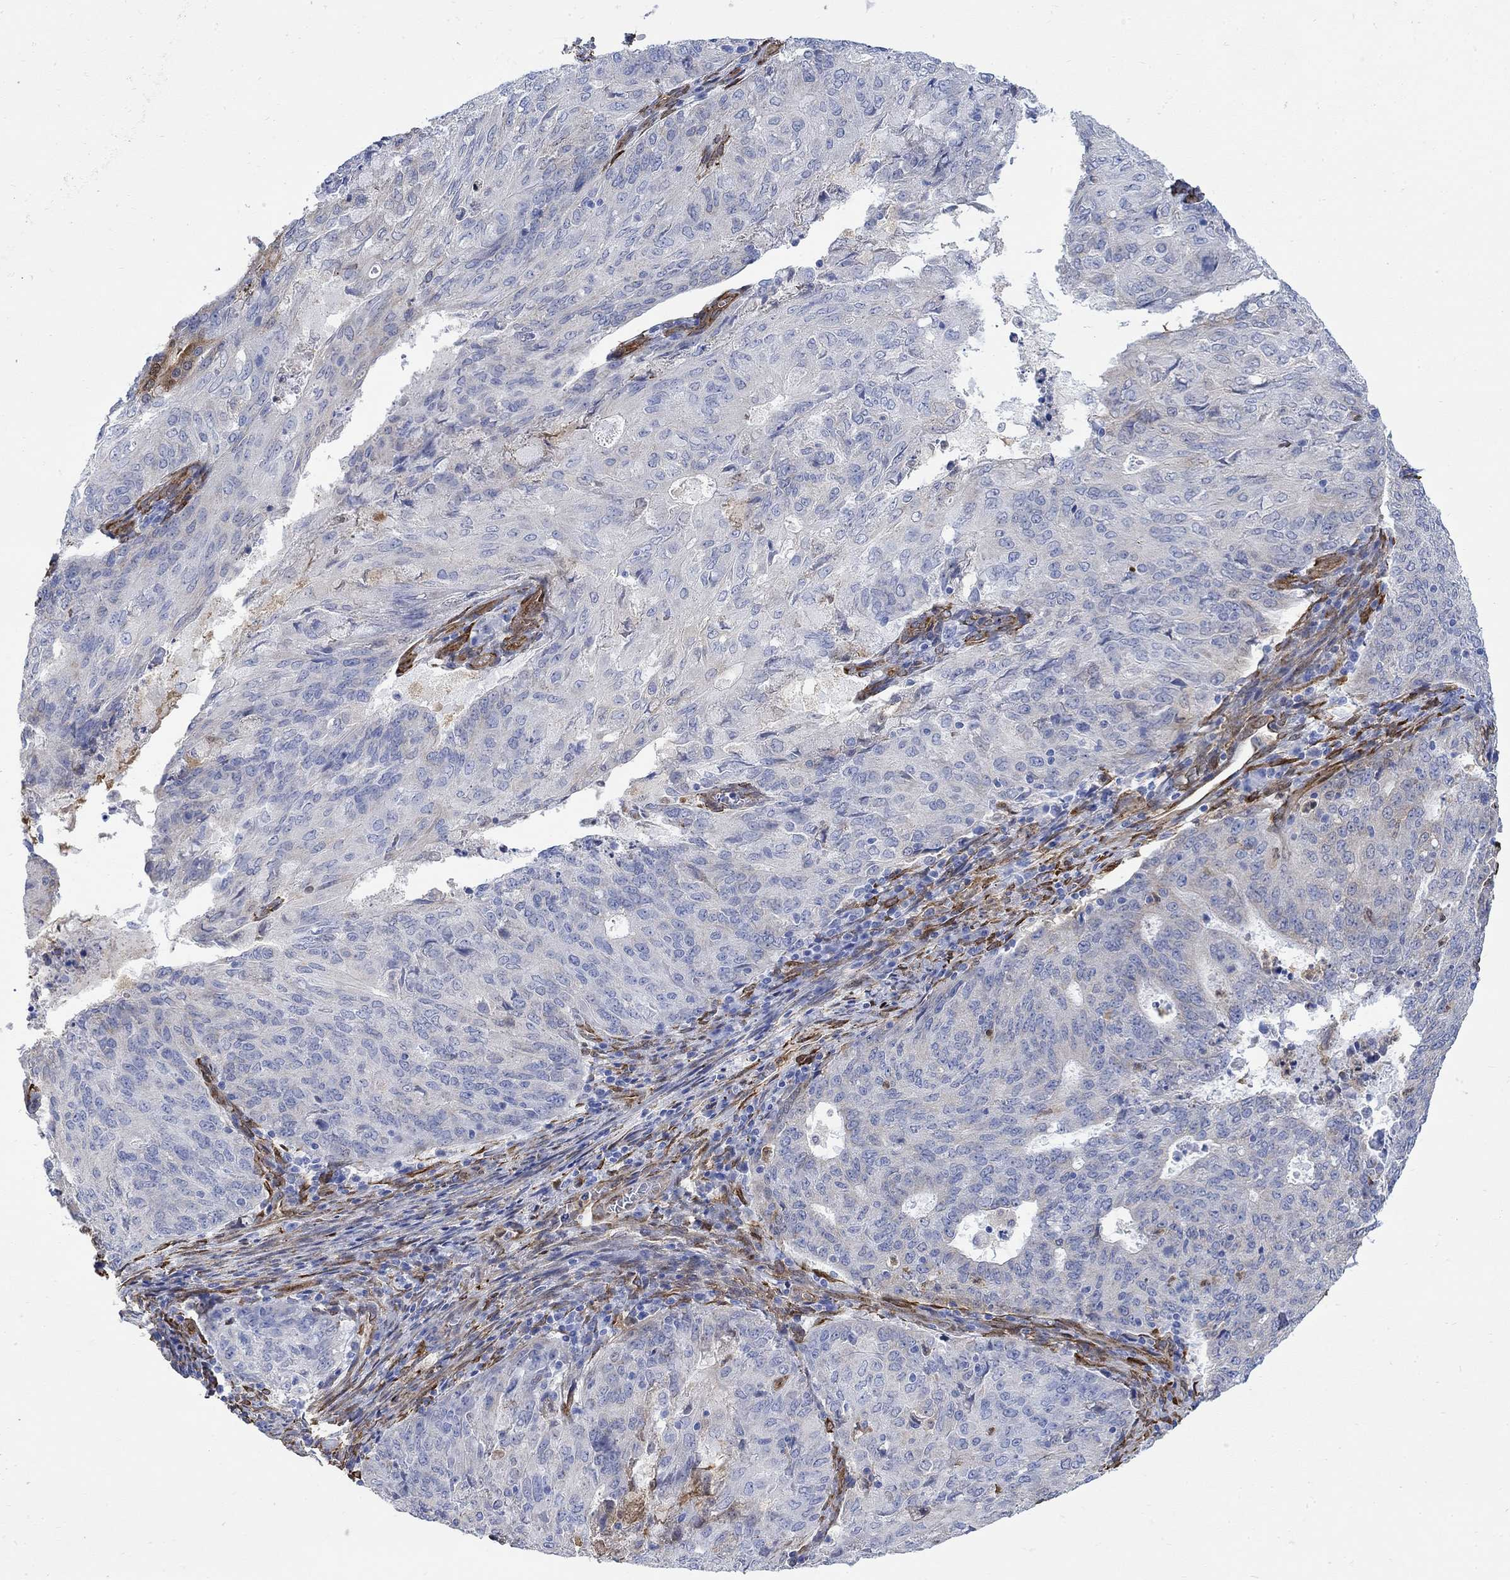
{"staining": {"intensity": "strong", "quantity": "<25%", "location": "cytoplasmic/membranous"}, "tissue": "endometrial cancer", "cell_type": "Tumor cells", "image_type": "cancer", "snomed": [{"axis": "morphology", "description": "Adenocarcinoma, NOS"}, {"axis": "topography", "description": "Endometrium"}], "caption": "Endometrial cancer was stained to show a protein in brown. There is medium levels of strong cytoplasmic/membranous expression in about <25% of tumor cells.", "gene": "TGM2", "patient": {"sex": "female", "age": 82}}